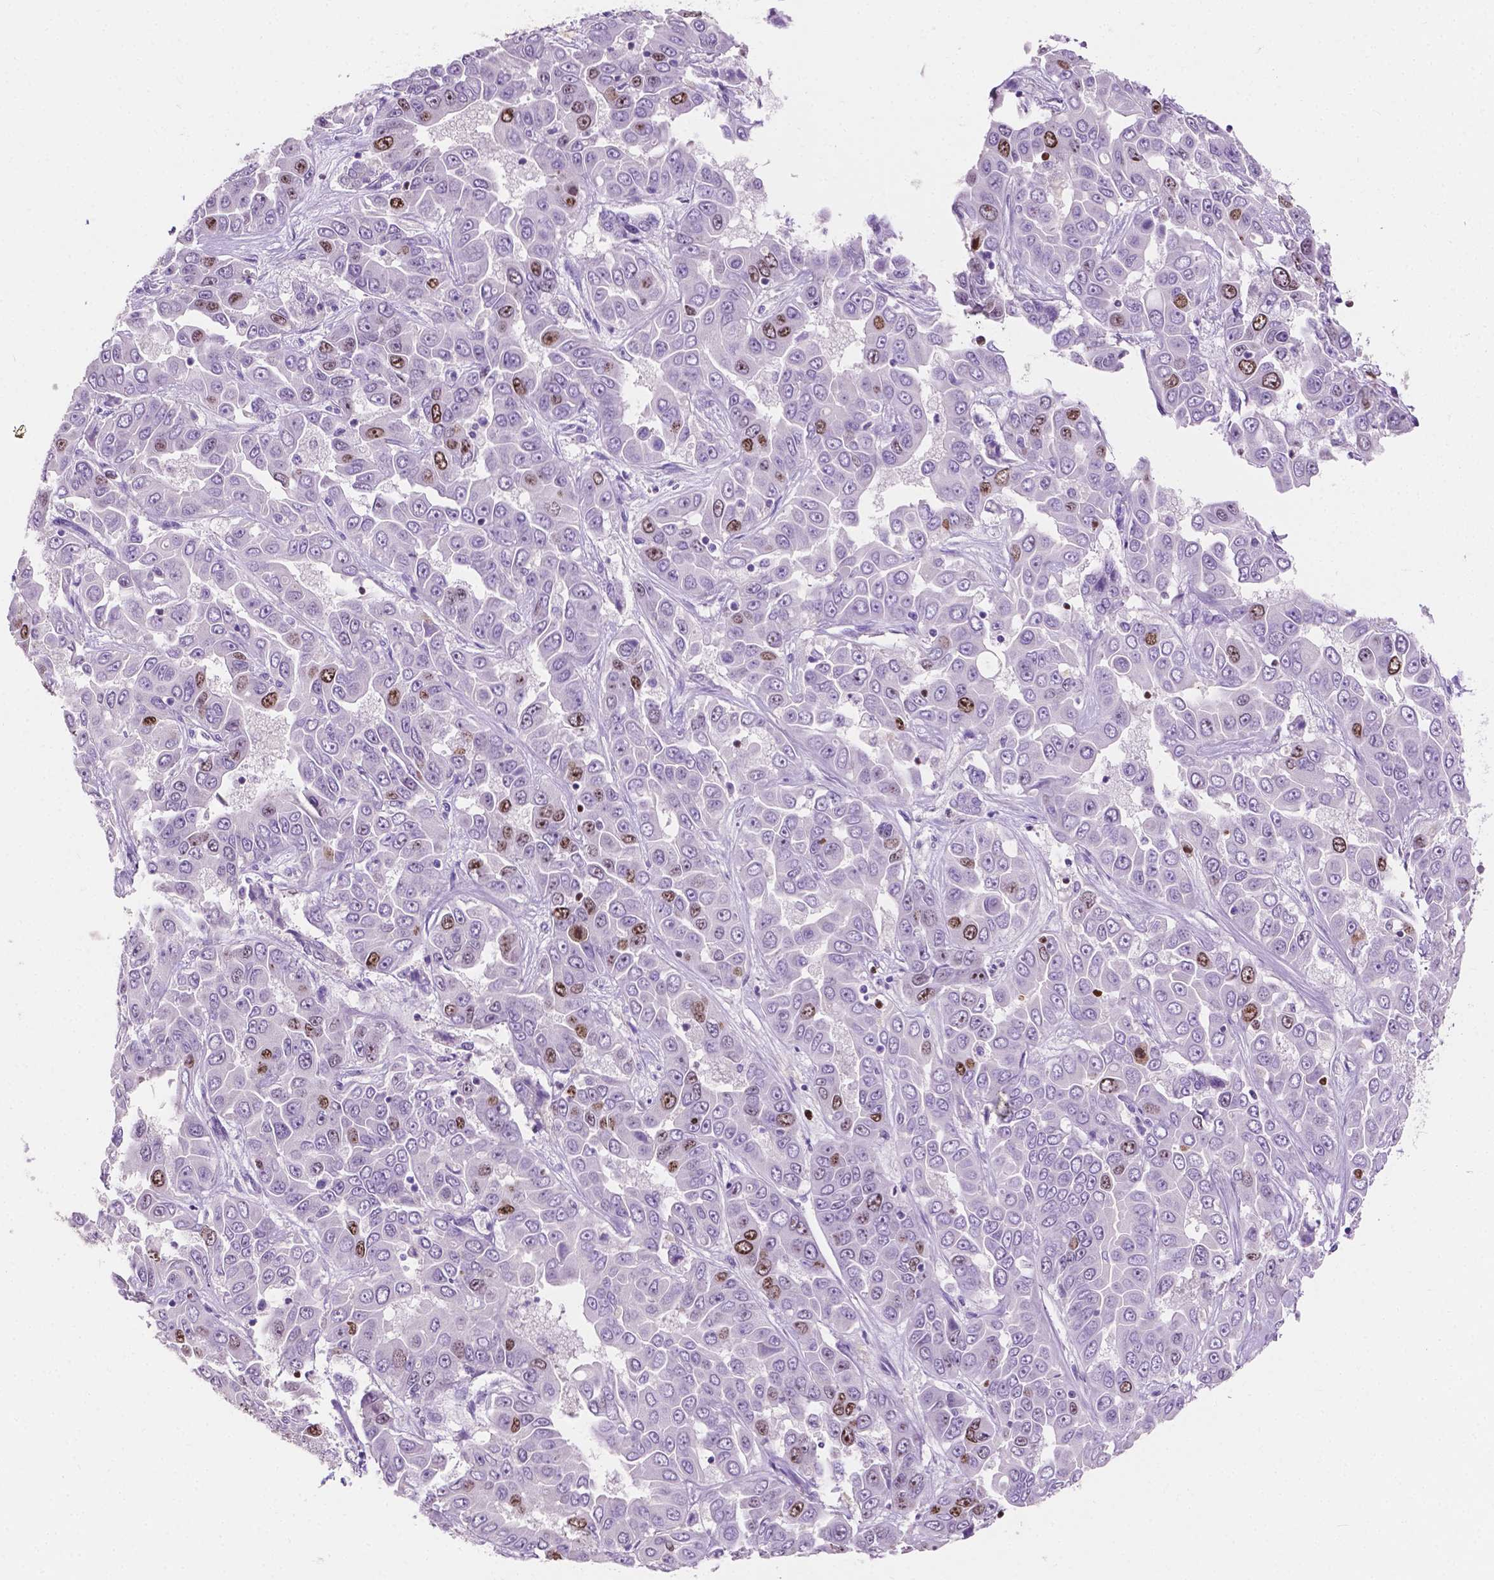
{"staining": {"intensity": "moderate", "quantity": "<25%", "location": "nuclear"}, "tissue": "liver cancer", "cell_type": "Tumor cells", "image_type": "cancer", "snomed": [{"axis": "morphology", "description": "Cholangiocarcinoma"}, {"axis": "topography", "description": "Liver"}], "caption": "This histopathology image displays immunohistochemistry staining of liver cancer, with low moderate nuclear expression in approximately <25% of tumor cells.", "gene": "SIAH2", "patient": {"sex": "female", "age": 52}}